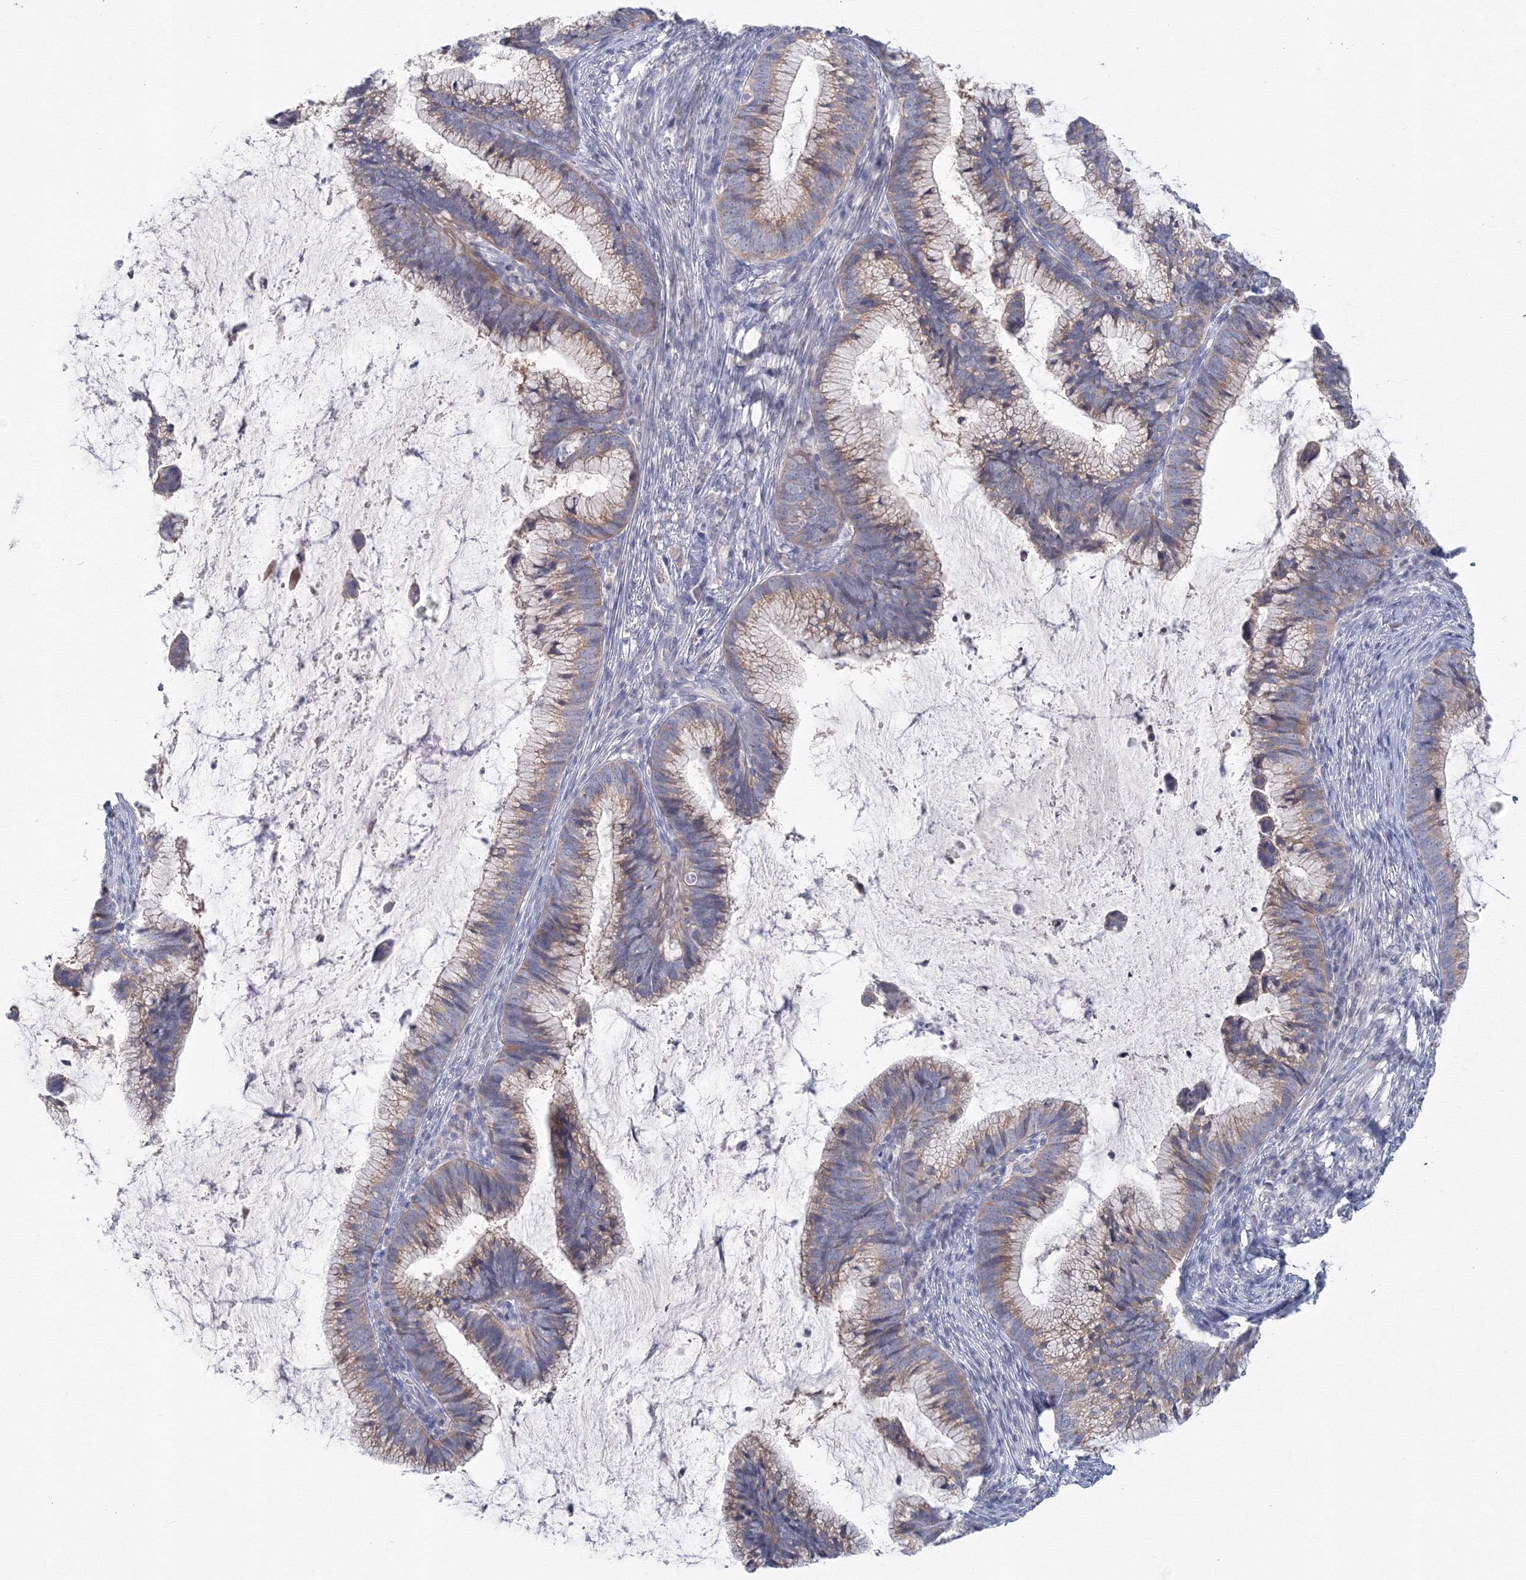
{"staining": {"intensity": "weak", "quantity": "25%-75%", "location": "cytoplasmic/membranous"}, "tissue": "cervical cancer", "cell_type": "Tumor cells", "image_type": "cancer", "snomed": [{"axis": "morphology", "description": "Adenocarcinoma, NOS"}, {"axis": "topography", "description": "Cervix"}], "caption": "Protein staining of cervical adenocarcinoma tissue demonstrates weak cytoplasmic/membranous positivity in about 25%-75% of tumor cells.", "gene": "TACC2", "patient": {"sex": "female", "age": 36}}